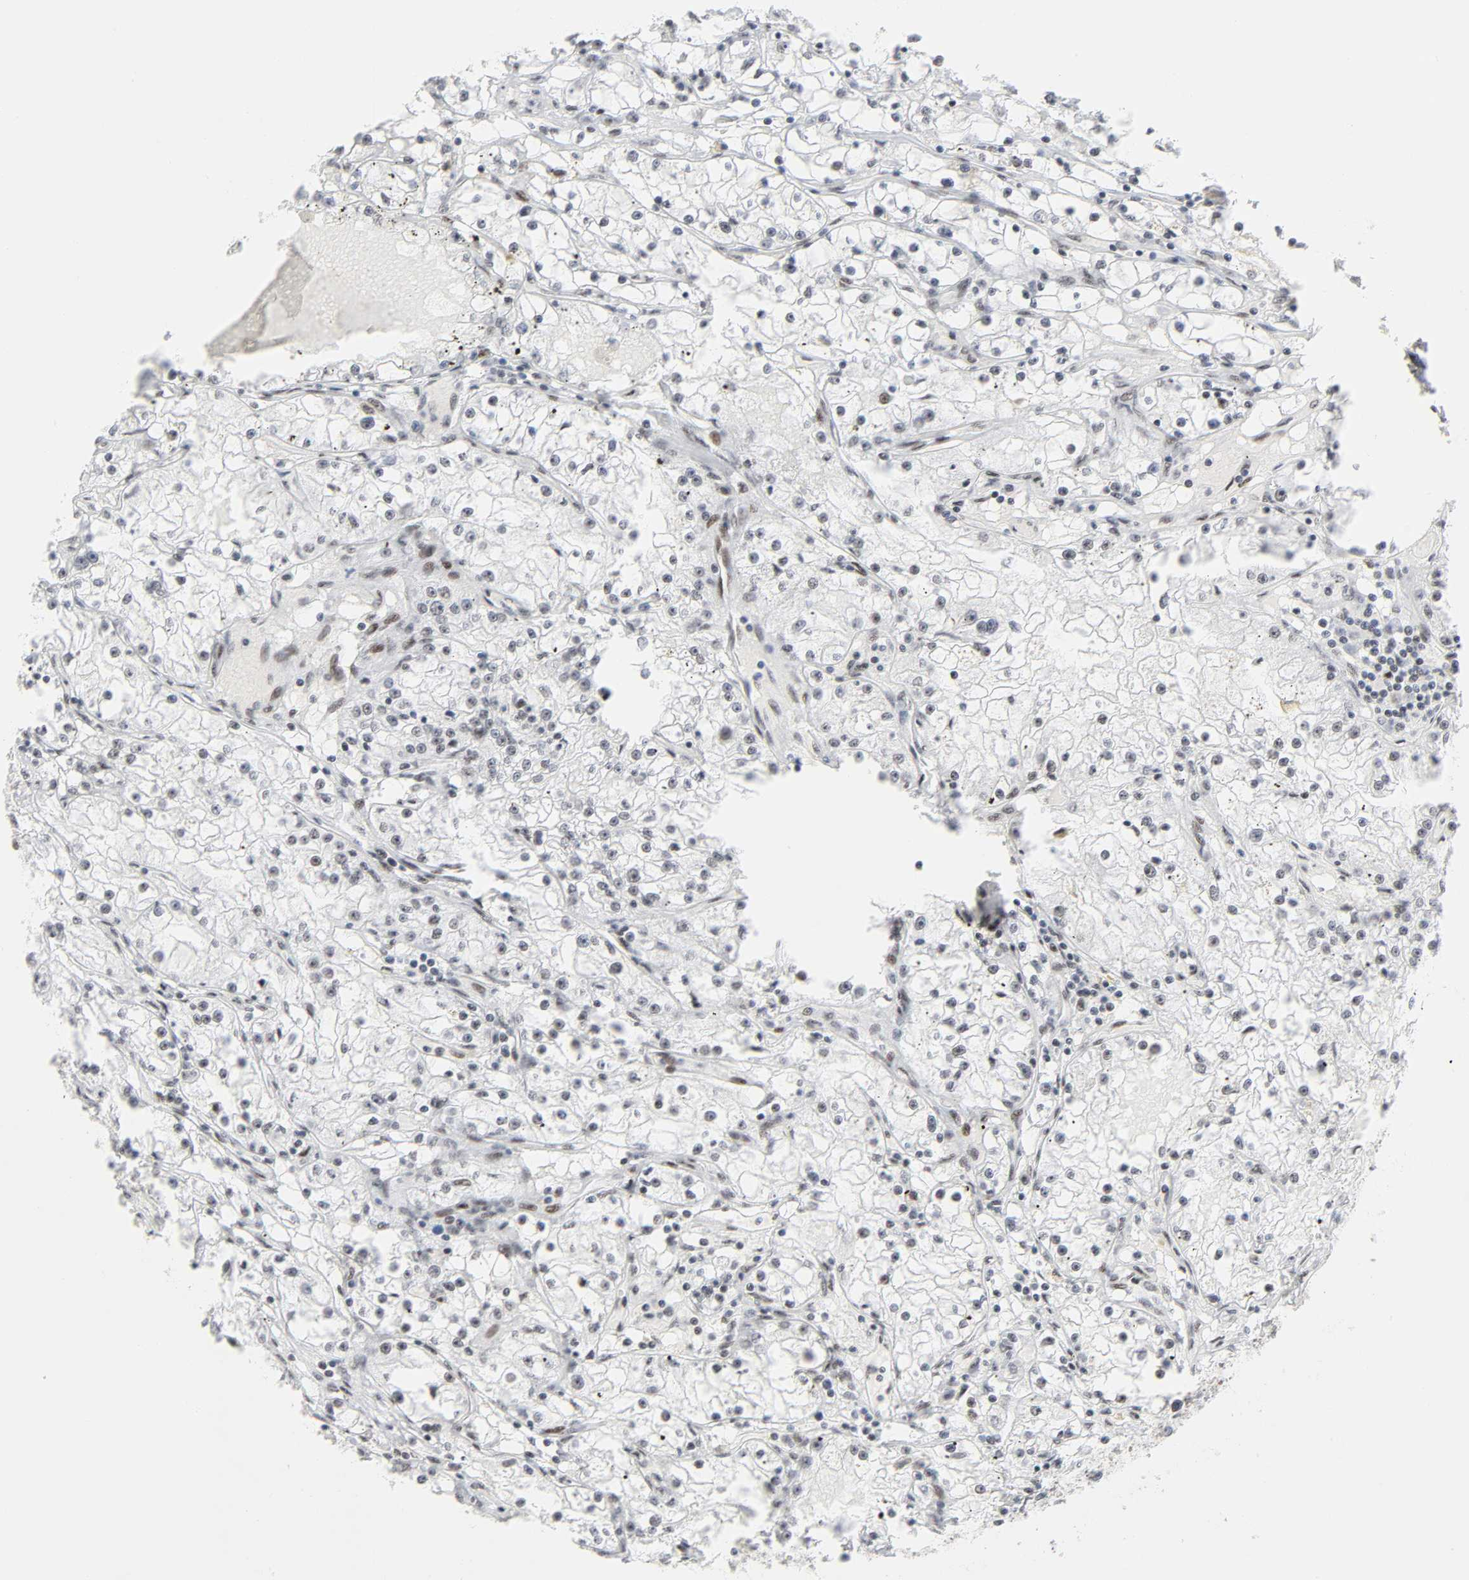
{"staining": {"intensity": "weak", "quantity": "<25%", "location": "nuclear"}, "tissue": "renal cancer", "cell_type": "Tumor cells", "image_type": "cancer", "snomed": [{"axis": "morphology", "description": "Adenocarcinoma, NOS"}, {"axis": "topography", "description": "Kidney"}], "caption": "DAB (3,3'-diaminobenzidine) immunohistochemical staining of adenocarcinoma (renal) reveals no significant positivity in tumor cells.", "gene": "HSF1", "patient": {"sex": "male", "age": 56}}